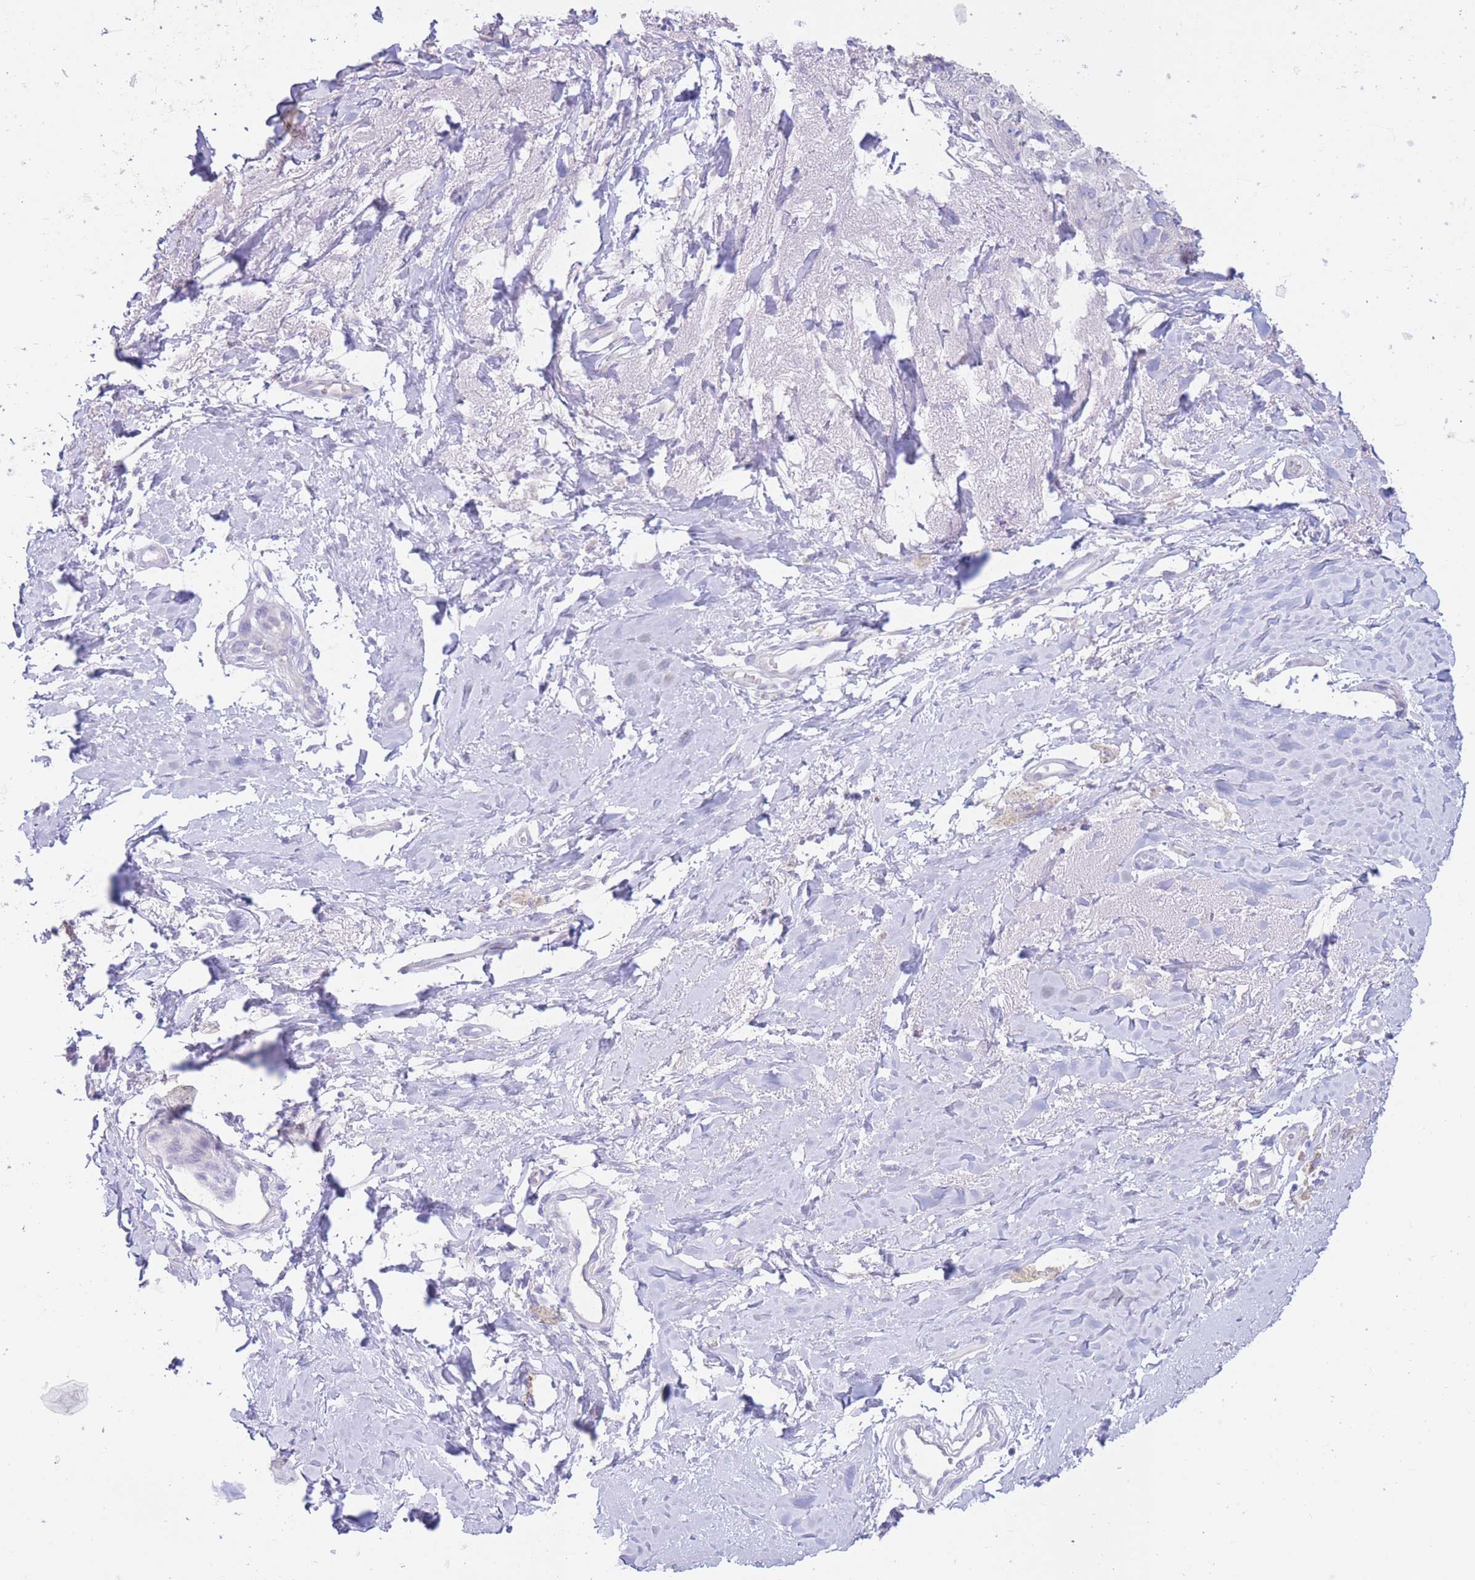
{"staining": {"intensity": "negative", "quantity": "none", "location": "none"}, "tissue": "skin cancer", "cell_type": "Tumor cells", "image_type": "cancer", "snomed": [{"axis": "morphology", "description": "Squamous cell carcinoma, NOS"}, {"axis": "topography", "description": "Skin"}, {"axis": "topography", "description": "Vulva"}], "caption": "Skin cancer (squamous cell carcinoma) was stained to show a protein in brown. There is no significant staining in tumor cells. (DAB (3,3'-diaminobenzidine) immunohistochemistry, high magnification).", "gene": "FAH", "patient": {"sex": "female", "age": 85}}